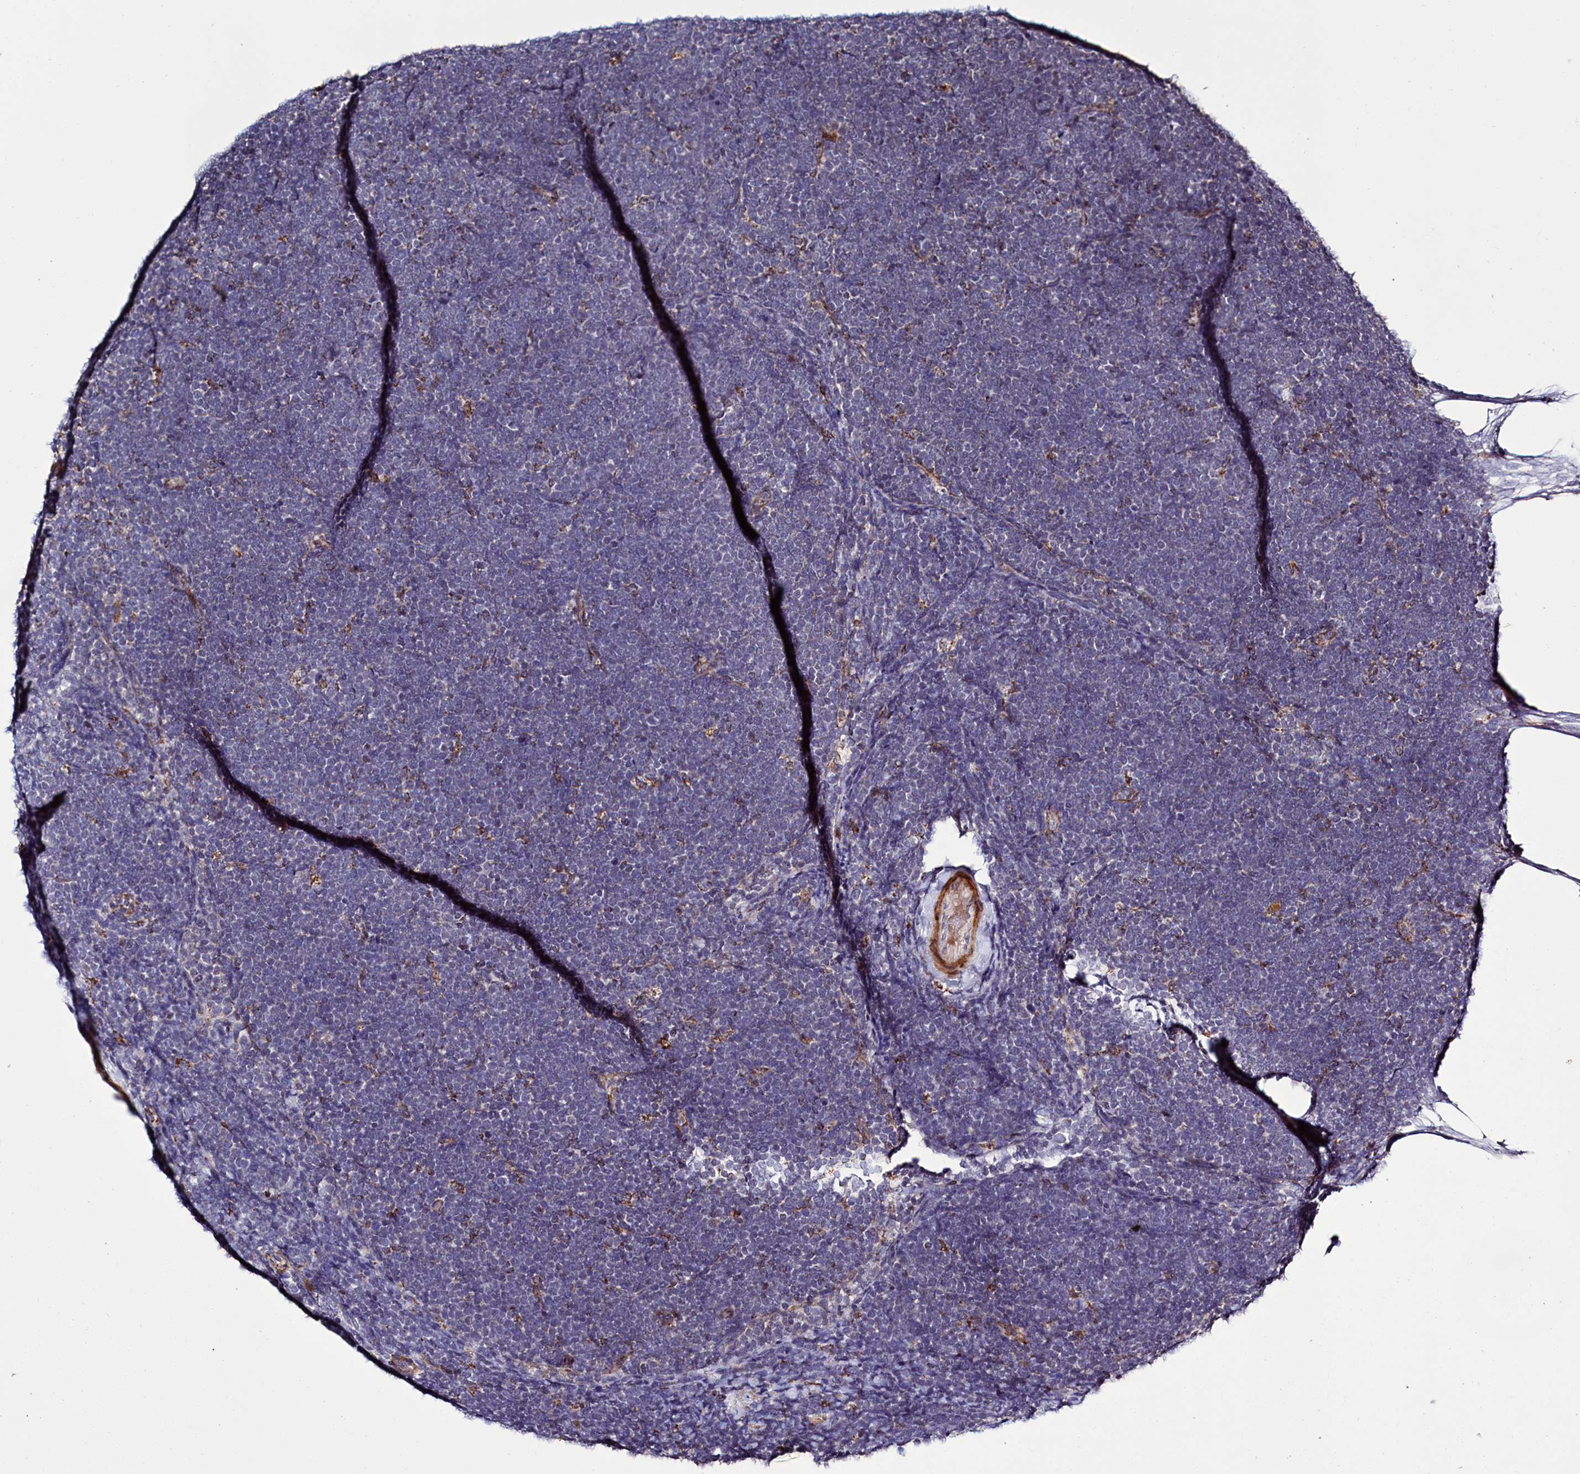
{"staining": {"intensity": "negative", "quantity": "none", "location": "none"}, "tissue": "lymphoma", "cell_type": "Tumor cells", "image_type": "cancer", "snomed": [{"axis": "morphology", "description": "Malignant lymphoma, non-Hodgkin's type, High grade"}, {"axis": "topography", "description": "Lymph node"}], "caption": "Histopathology image shows no significant protein staining in tumor cells of lymphoma.", "gene": "DYNC2H1", "patient": {"sex": "male", "age": 13}}